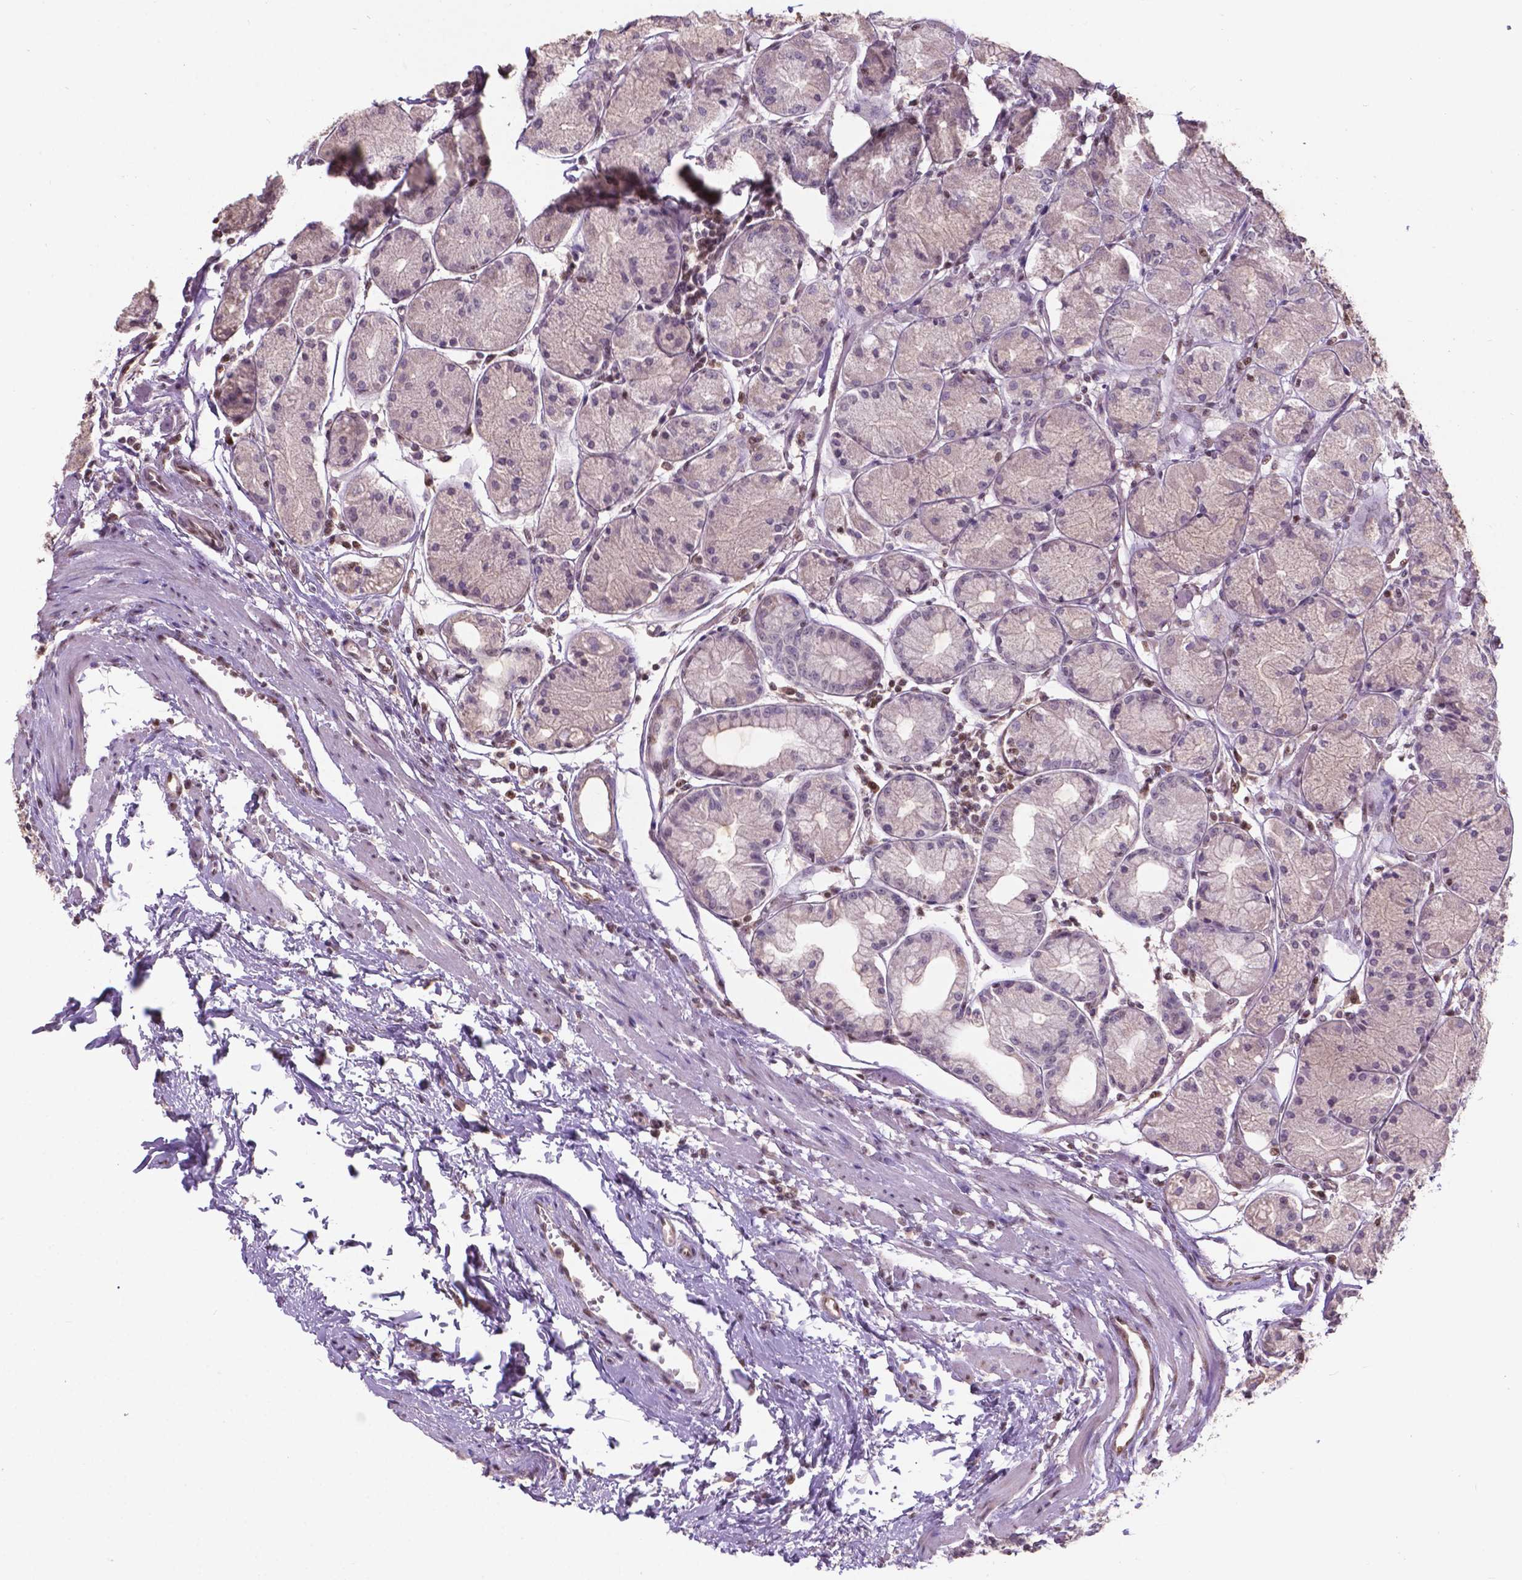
{"staining": {"intensity": "moderate", "quantity": "<25%", "location": "cytoplasmic/membranous,nuclear"}, "tissue": "stomach", "cell_type": "Glandular cells", "image_type": "normal", "snomed": [{"axis": "morphology", "description": "Normal tissue, NOS"}, {"axis": "topography", "description": "Stomach, upper"}], "caption": "Immunohistochemistry micrograph of normal stomach stained for a protein (brown), which reveals low levels of moderate cytoplasmic/membranous,nuclear expression in approximately <25% of glandular cells.", "gene": "CSNK2A1", "patient": {"sex": "male", "age": 69}}